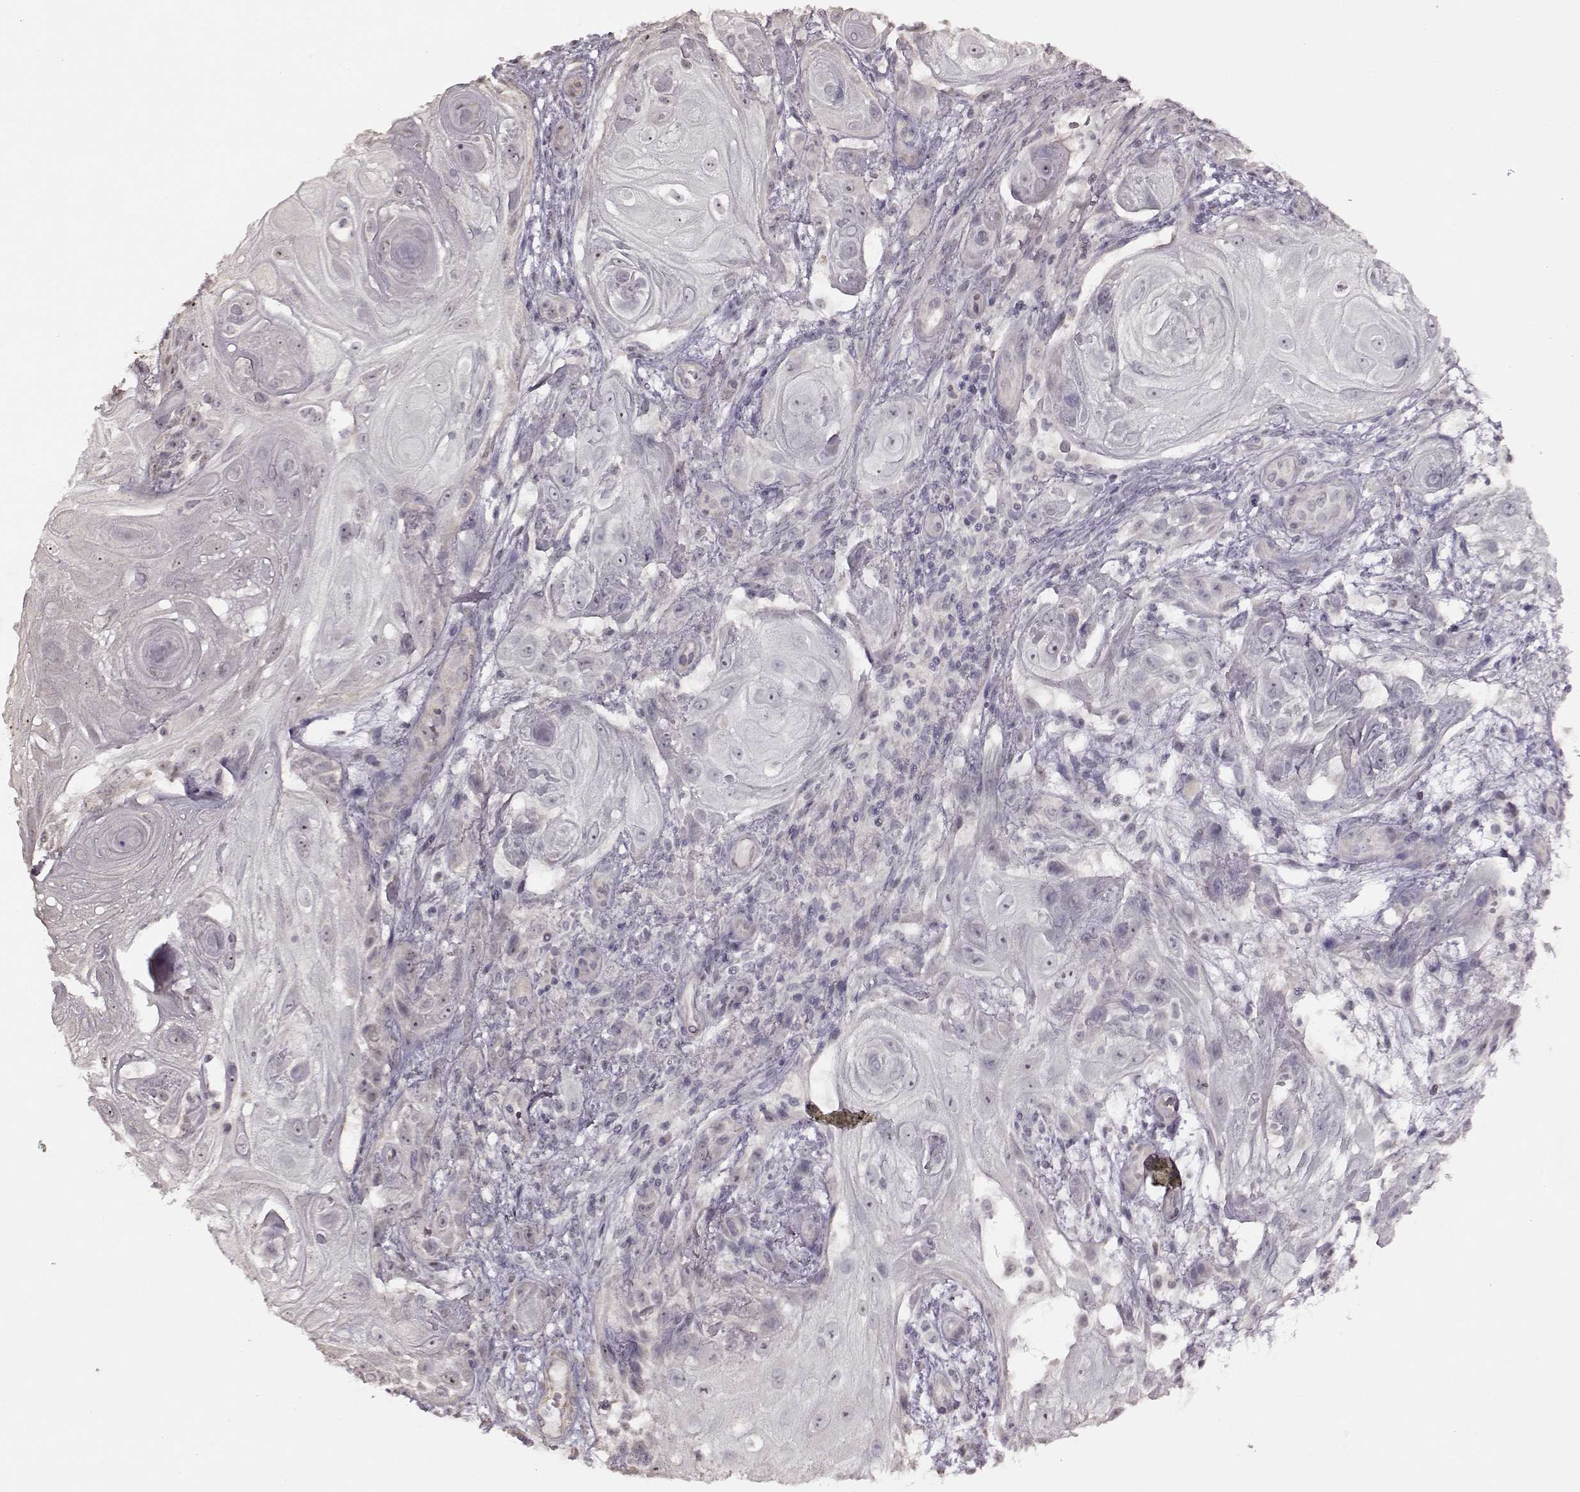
{"staining": {"intensity": "negative", "quantity": "none", "location": "none"}, "tissue": "skin cancer", "cell_type": "Tumor cells", "image_type": "cancer", "snomed": [{"axis": "morphology", "description": "Squamous cell carcinoma, NOS"}, {"axis": "topography", "description": "Skin"}], "caption": "There is no significant staining in tumor cells of skin cancer (squamous cell carcinoma).", "gene": "FSHB", "patient": {"sex": "male", "age": 62}}